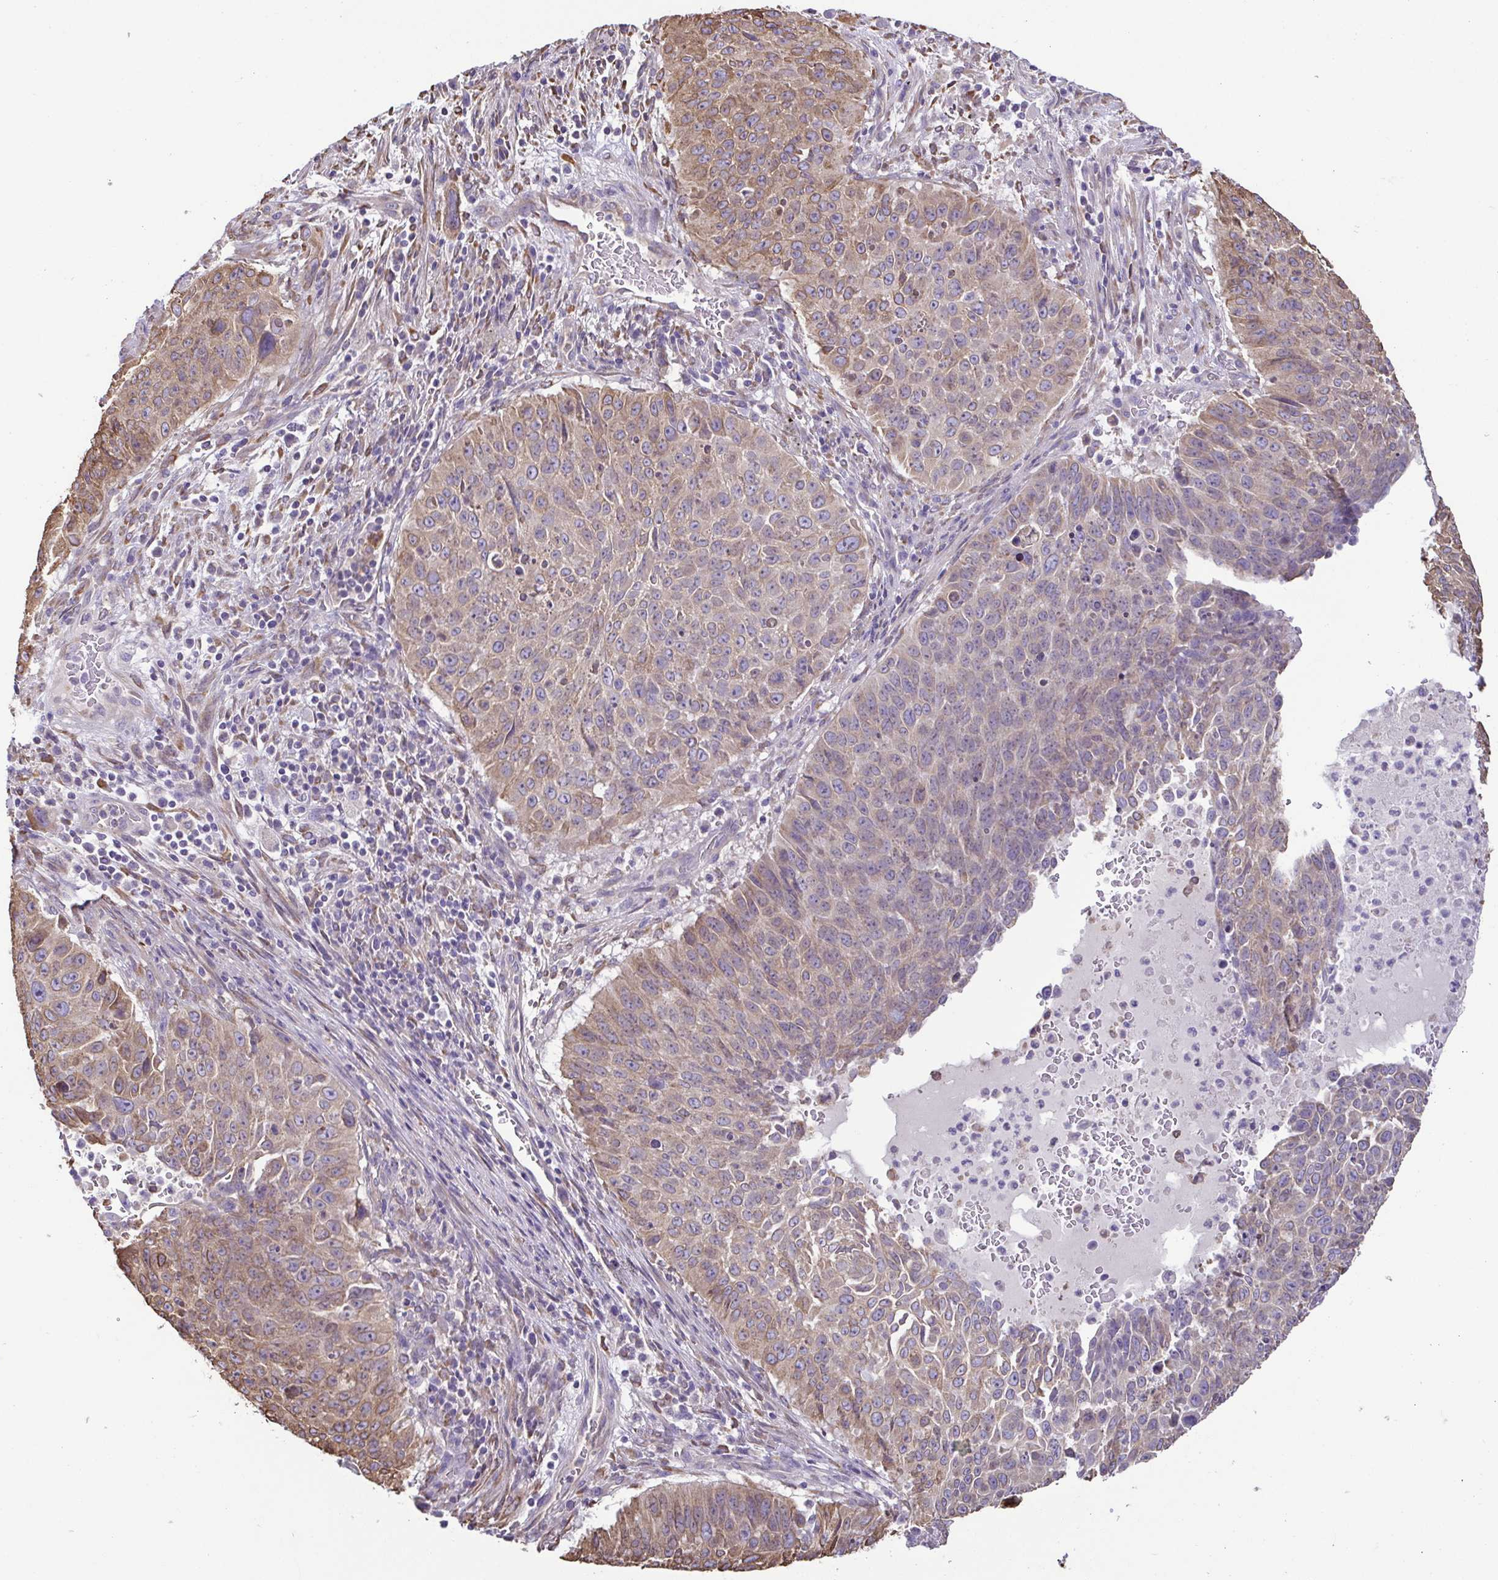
{"staining": {"intensity": "moderate", "quantity": "25%-75%", "location": "cytoplasmic/membranous"}, "tissue": "lung cancer", "cell_type": "Tumor cells", "image_type": "cancer", "snomed": [{"axis": "morphology", "description": "Normal tissue, NOS"}, {"axis": "morphology", "description": "Squamous cell carcinoma, NOS"}, {"axis": "topography", "description": "Bronchus"}, {"axis": "topography", "description": "Lung"}], "caption": "Squamous cell carcinoma (lung) was stained to show a protein in brown. There is medium levels of moderate cytoplasmic/membranous positivity in approximately 25%-75% of tumor cells.", "gene": "MYL10", "patient": {"sex": "male", "age": 64}}